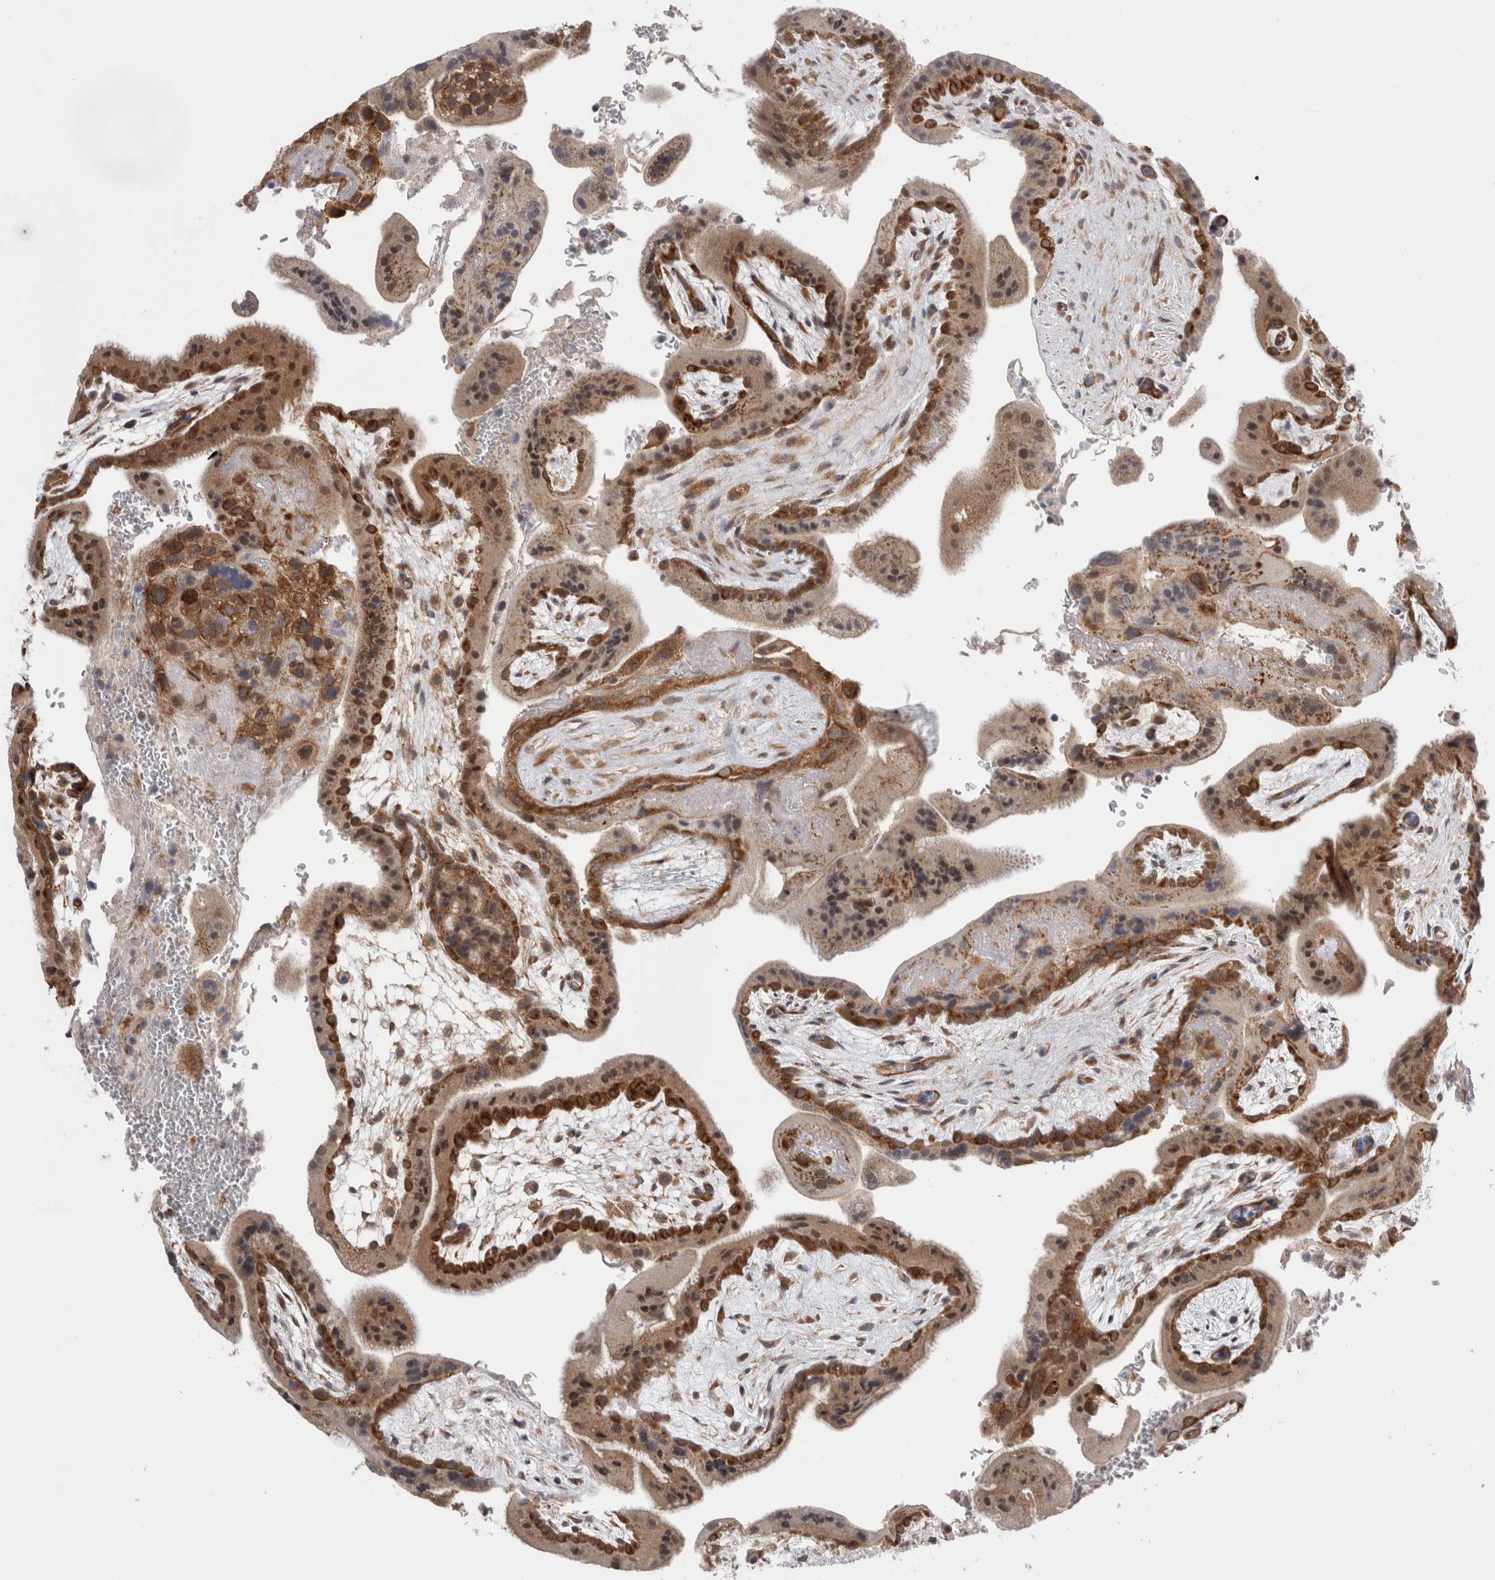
{"staining": {"intensity": "strong", "quantity": ">75%", "location": "cytoplasmic/membranous"}, "tissue": "placenta", "cell_type": "Decidual cells", "image_type": "normal", "snomed": [{"axis": "morphology", "description": "Normal tissue, NOS"}, {"axis": "topography", "description": "Placenta"}], "caption": "A high amount of strong cytoplasmic/membranous staining is present in approximately >75% of decidual cells in benign placenta. (DAB IHC with brightfield microscopy, high magnification).", "gene": "TAFA5", "patient": {"sex": "female", "age": 35}}